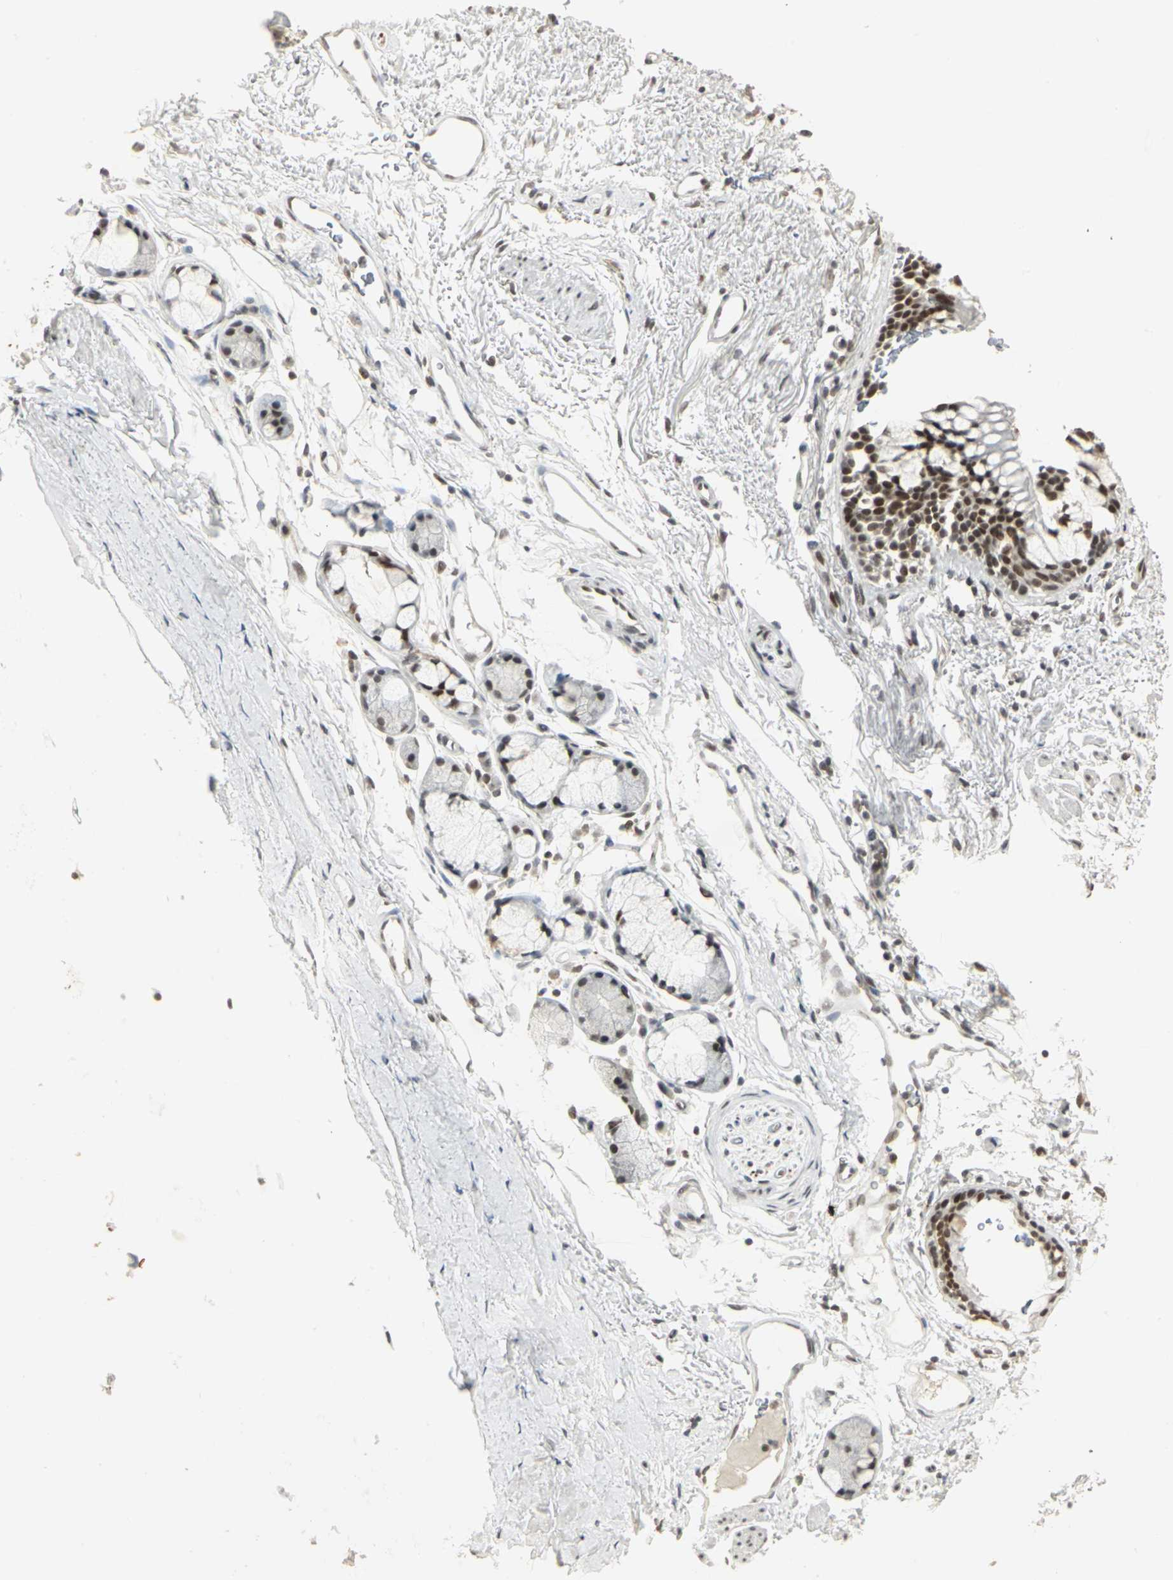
{"staining": {"intensity": "strong", "quantity": ">75%", "location": "nuclear"}, "tissue": "bronchus", "cell_type": "Respiratory epithelial cells", "image_type": "normal", "snomed": [{"axis": "morphology", "description": "Normal tissue, NOS"}, {"axis": "topography", "description": "Bronchus"}], "caption": "A brown stain shows strong nuclear positivity of a protein in respiratory epithelial cells of normal human bronchus.", "gene": "CBX3", "patient": {"sex": "female", "age": 73}}